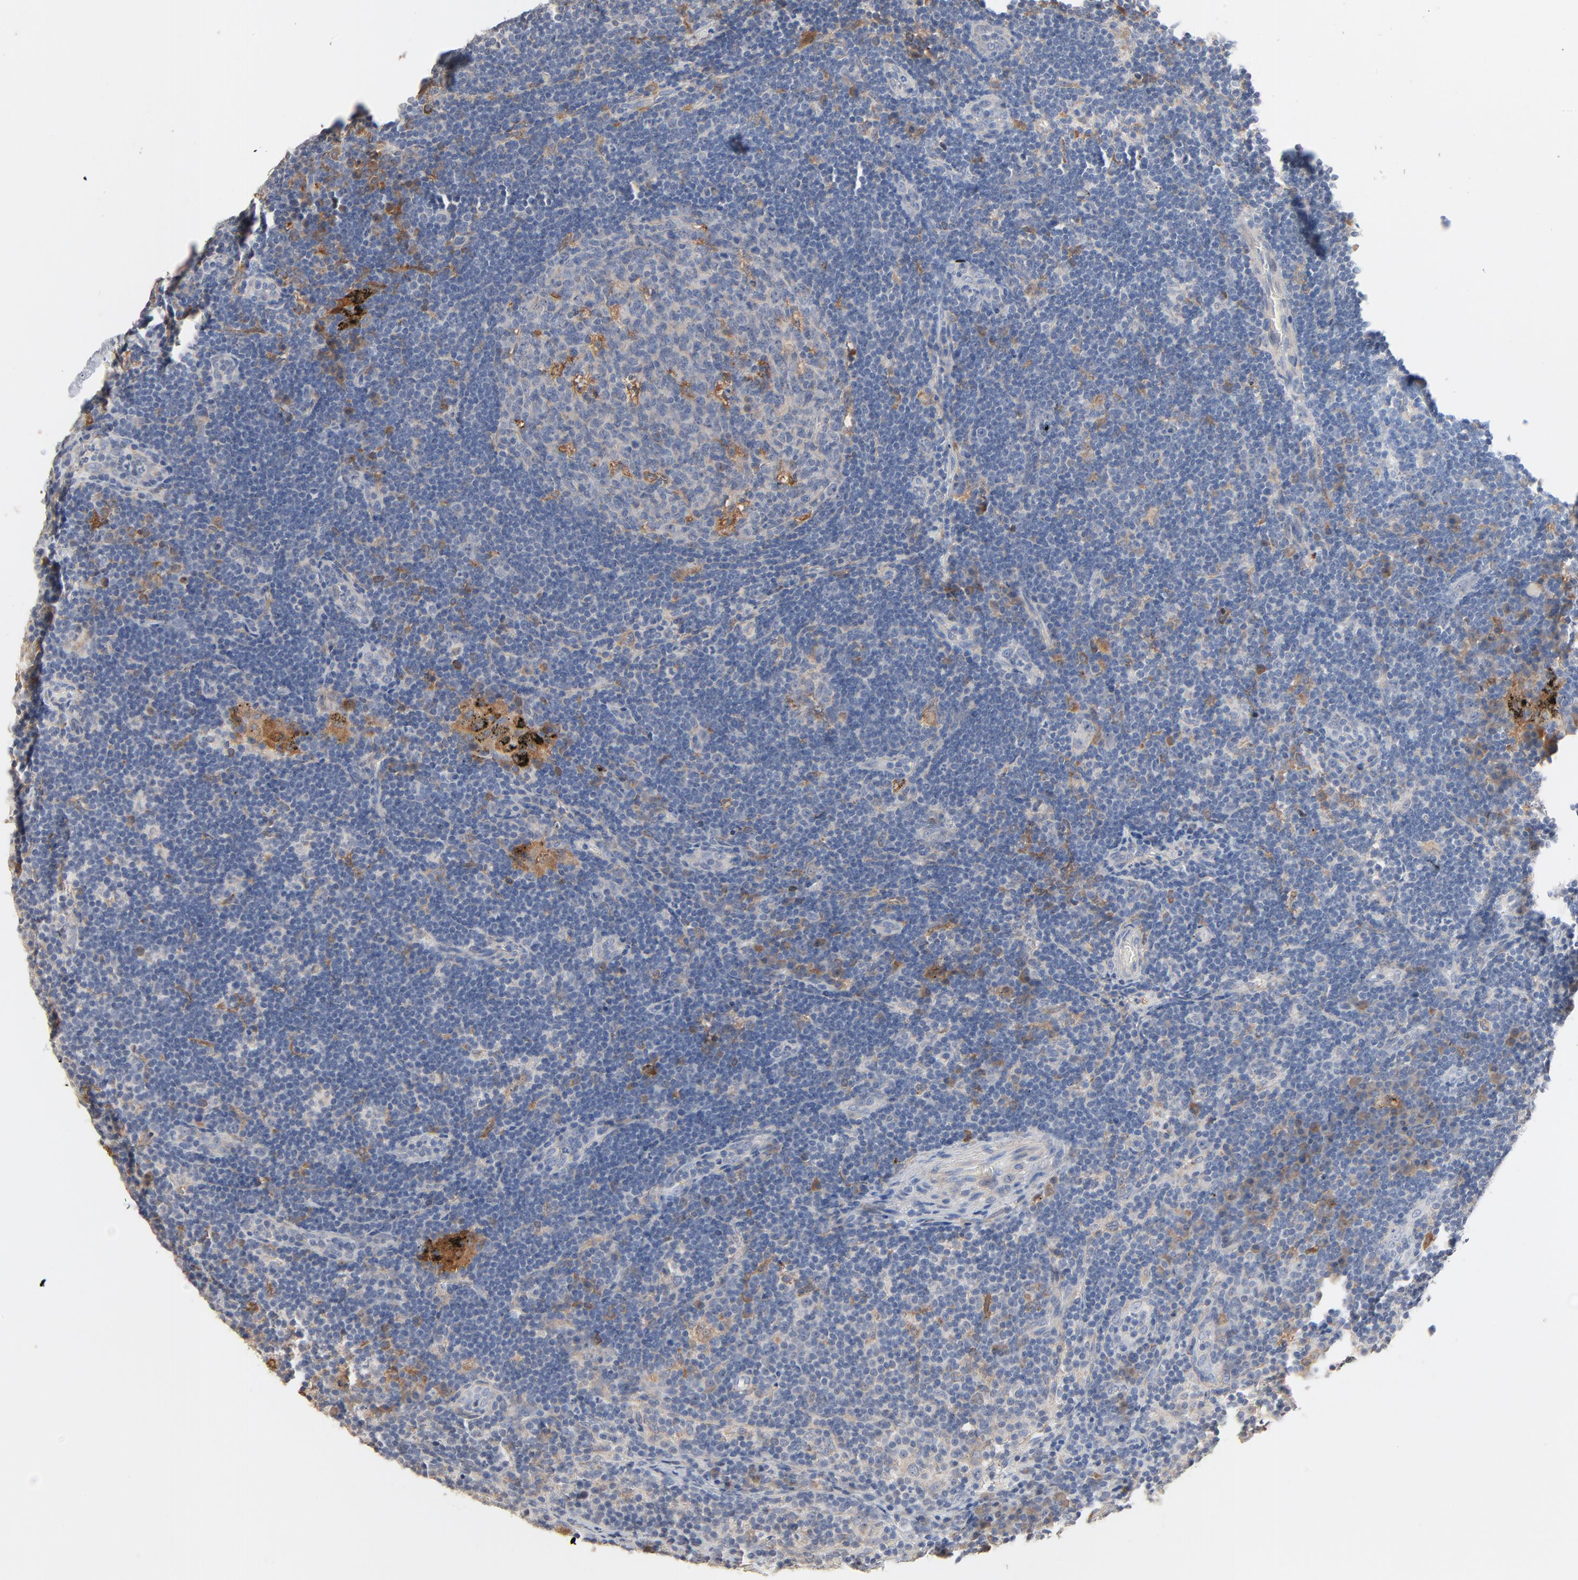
{"staining": {"intensity": "weak", "quantity": "<25%", "location": "cytoplasmic/membranous"}, "tissue": "lymph node", "cell_type": "Germinal center cells", "image_type": "normal", "snomed": [{"axis": "morphology", "description": "Normal tissue, NOS"}, {"axis": "morphology", "description": "Squamous cell carcinoma, metastatic, NOS"}, {"axis": "topography", "description": "Lymph node"}], "caption": "Germinal center cells are negative for brown protein staining in unremarkable lymph node. (Stains: DAB (3,3'-diaminobenzidine) immunohistochemistry (IHC) with hematoxylin counter stain, Microscopy: brightfield microscopy at high magnification).", "gene": "ZDHHC8", "patient": {"sex": "female", "age": 53}}